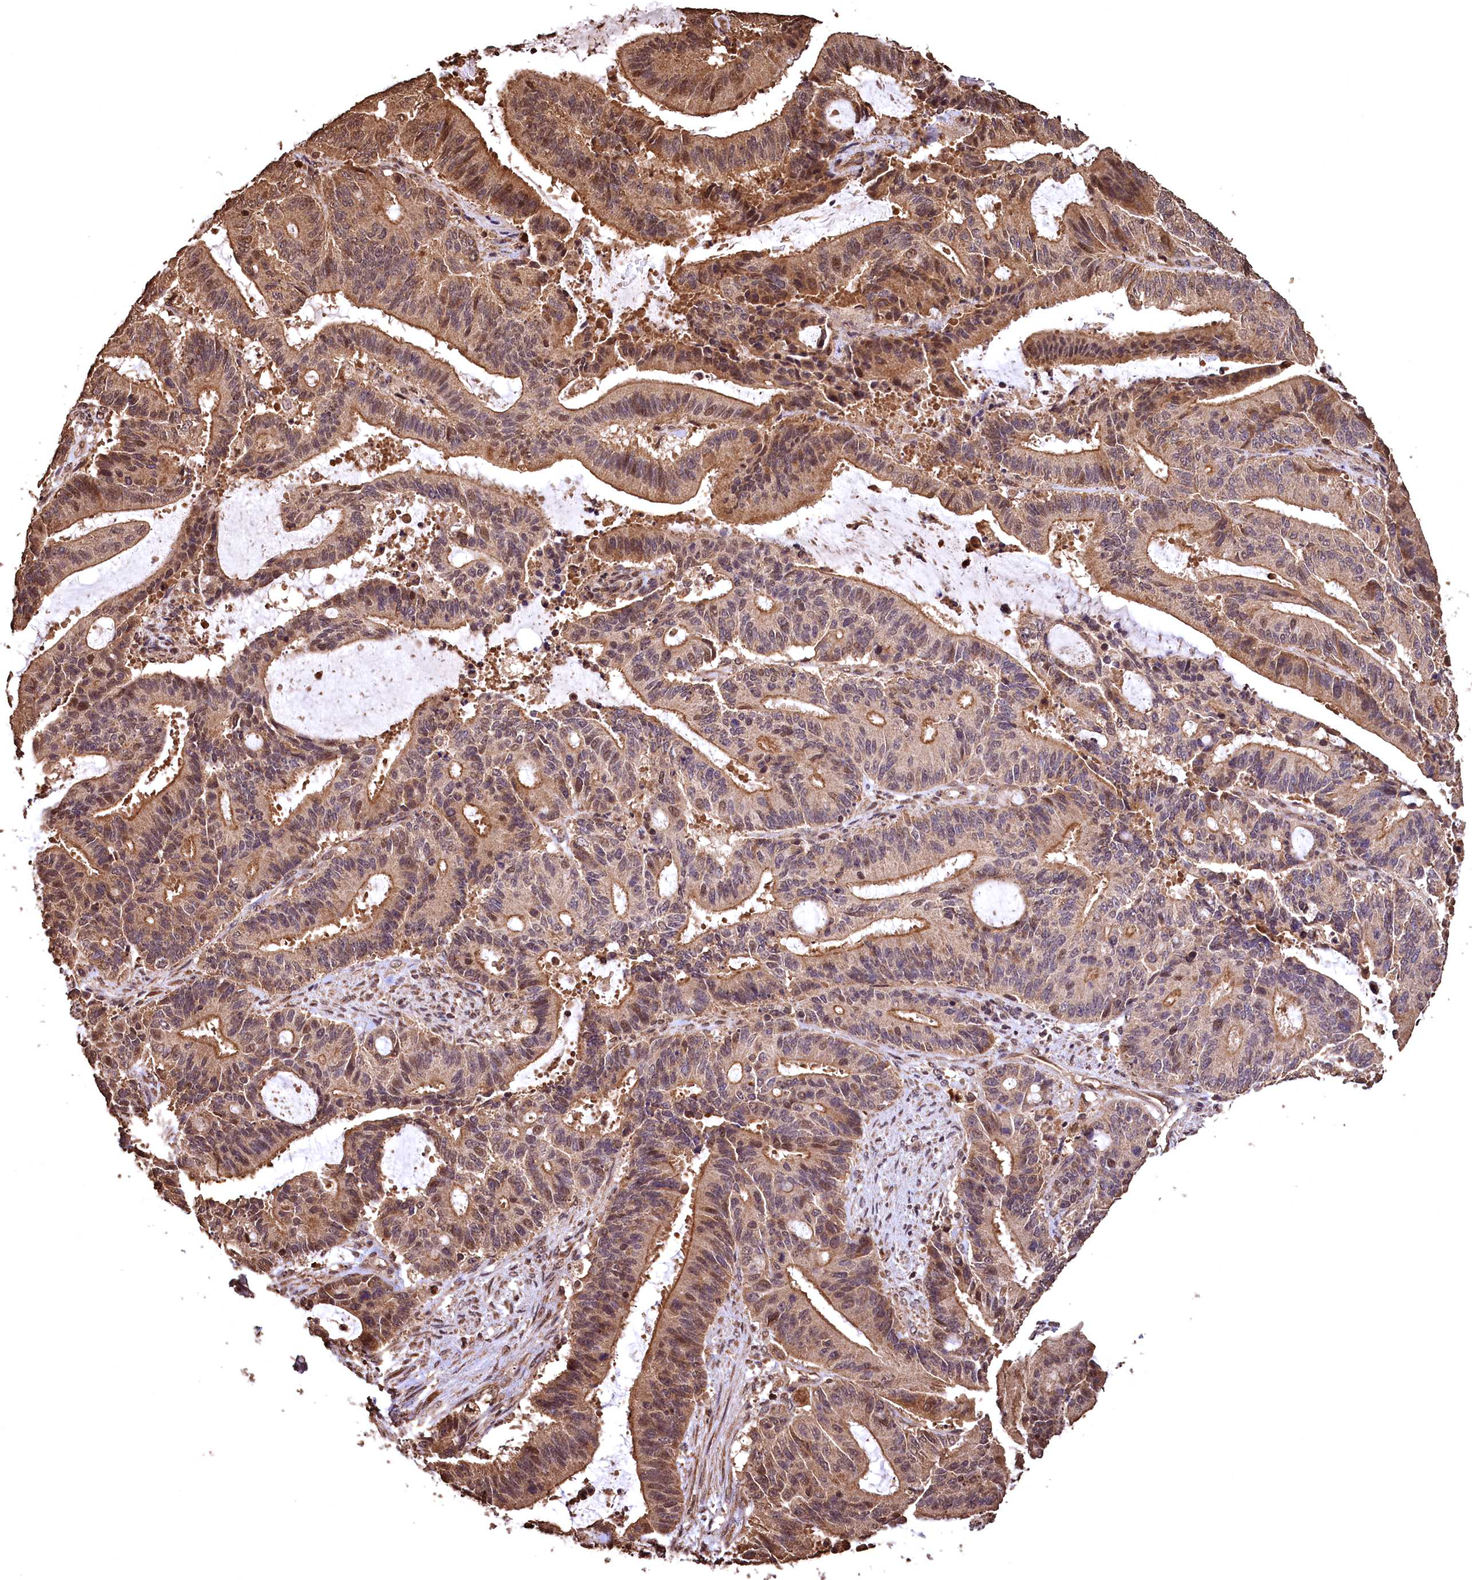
{"staining": {"intensity": "moderate", "quantity": ">75%", "location": "cytoplasmic/membranous,nuclear"}, "tissue": "liver cancer", "cell_type": "Tumor cells", "image_type": "cancer", "snomed": [{"axis": "morphology", "description": "Normal tissue, NOS"}, {"axis": "morphology", "description": "Cholangiocarcinoma"}, {"axis": "topography", "description": "Liver"}, {"axis": "topography", "description": "Peripheral nerve tissue"}], "caption": "This photomicrograph reveals cholangiocarcinoma (liver) stained with immunohistochemistry to label a protein in brown. The cytoplasmic/membranous and nuclear of tumor cells show moderate positivity for the protein. Nuclei are counter-stained blue.", "gene": "CEP57L1", "patient": {"sex": "female", "age": 73}}